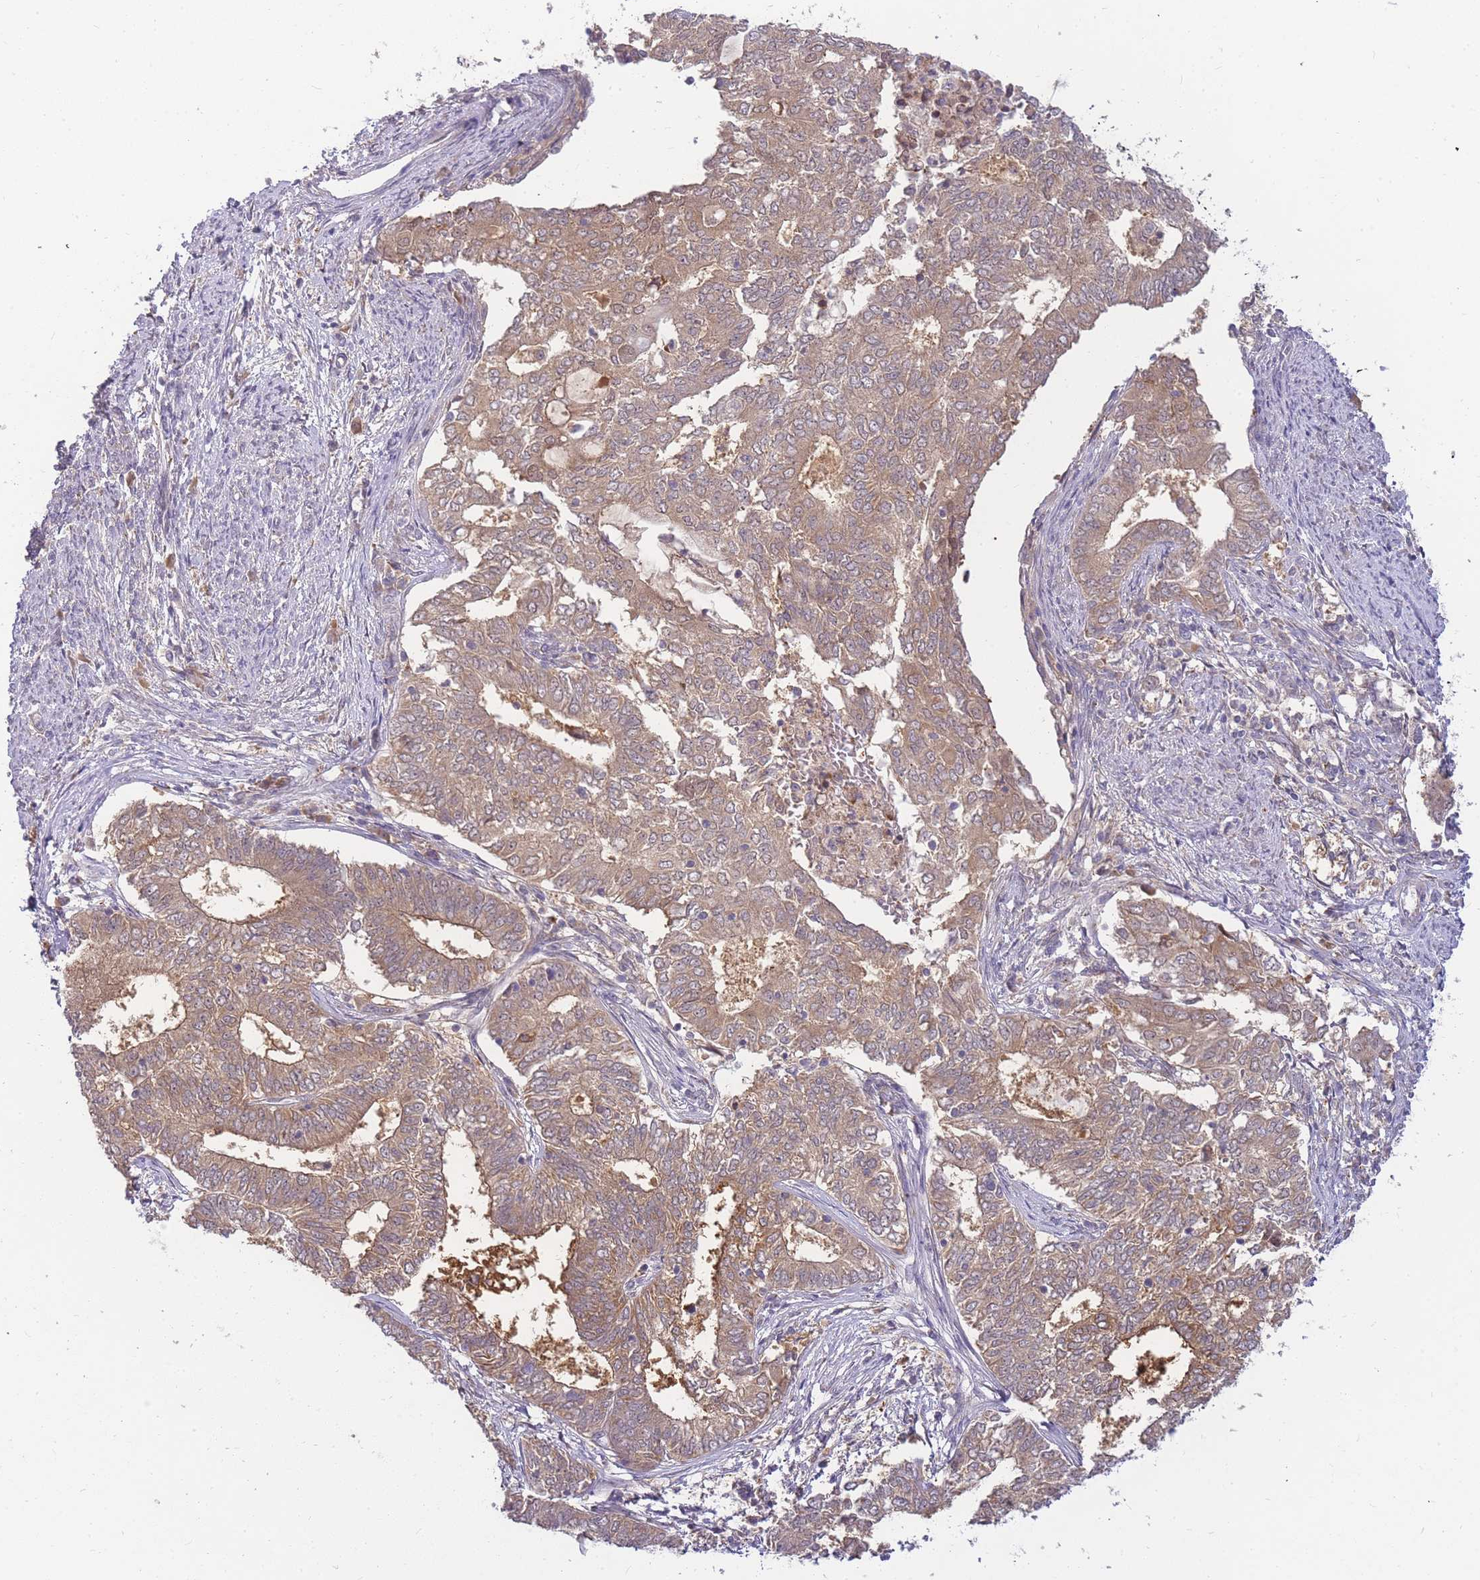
{"staining": {"intensity": "moderate", "quantity": ">75%", "location": "cytoplasmic/membranous"}, "tissue": "endometrial cancer", "cell_type": "Tumor cells", "image_type": "cancer", "snomed": [{"axis": "morphology", "description": "Adenocarcinoma, NOS"}, {"axis": "topography", "description": "Endometrium"}], "caption": "Endometrial cancer (adenocarcinoma) stained with a brown dye displays moderate cytoplasmic/membranous positive positivity in about >75% of tumor cells.", "gene": "ZNF577", "patient": {"sex": "female", "age": 62}}